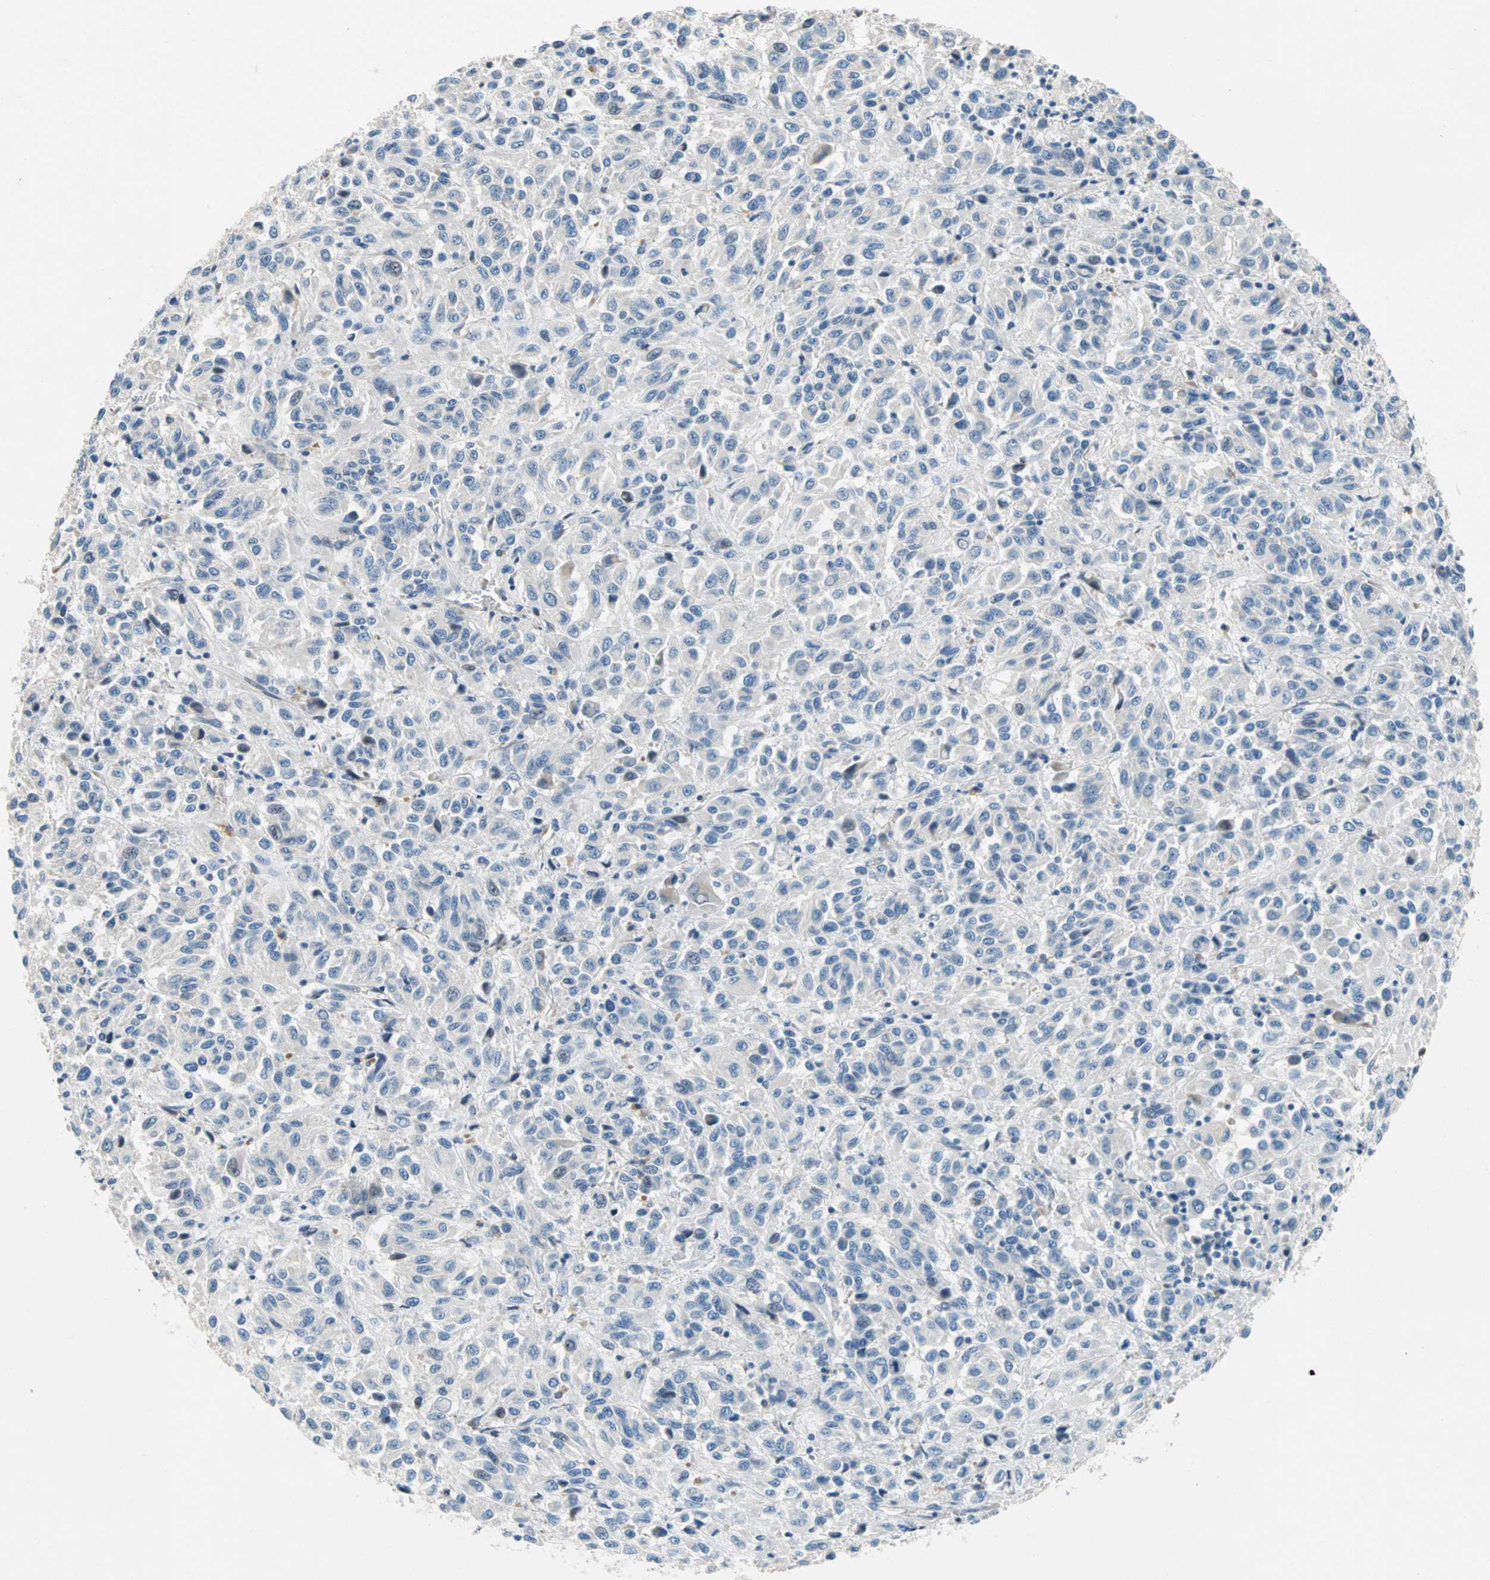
{"staining": {"intensity": "negative", "quantity": "none", "location": "none"}, "tissue": "melanoma", "cell_type": "Tumor cells", "image_type": "cancer", "snomed": [{"axis": "morphology", "description": "Malignant melanoma, Metastatic site"}, {"axis": "topography", "description": "Lung"}], "caption": "Micrograph shows no protein staining in tumor cells of melanoma tissue. (DAB (3,3'-diaminobenzidine) immunohistochemistry (IHC) with hematoxylin counter stain).", "gene": "TMEM163", "patient": {"sex": "male", "age": 64}}